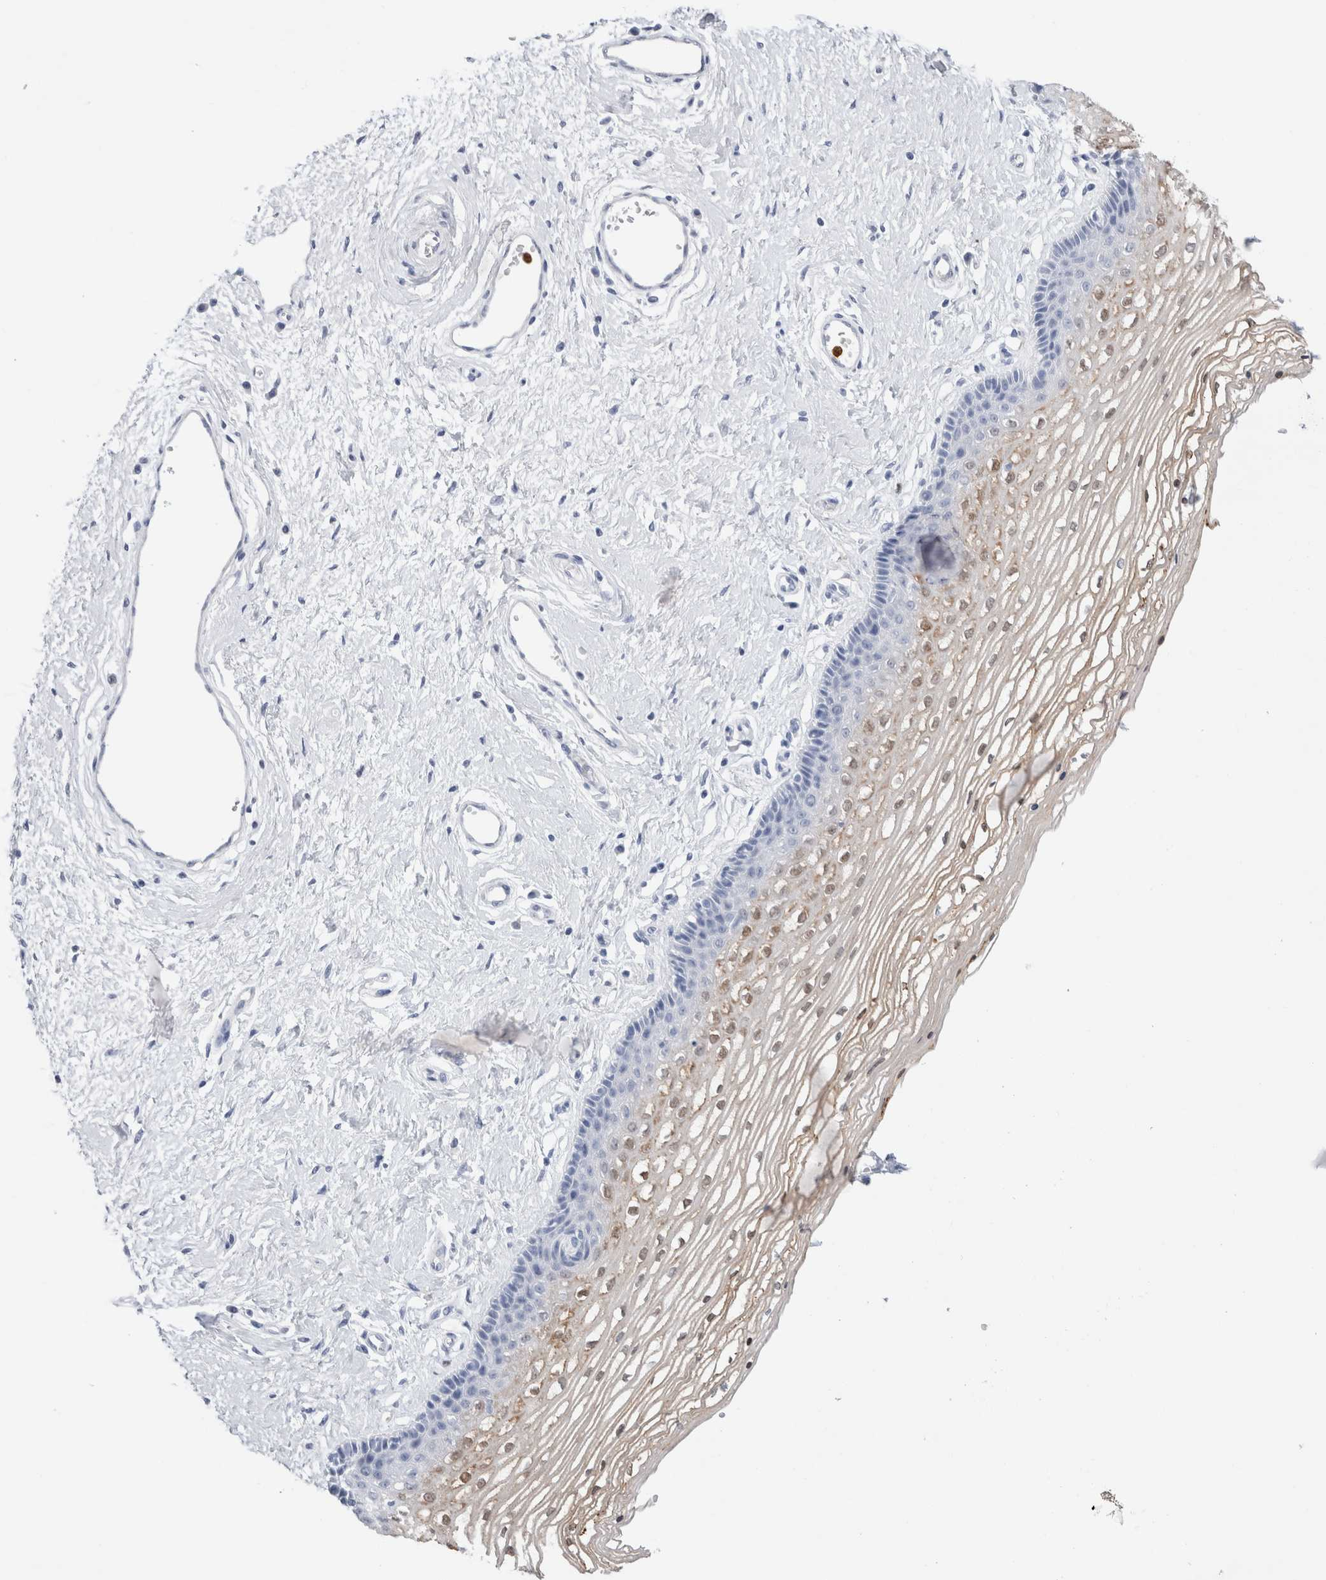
{"staining": {"intensity": "weak", "quantity": "25%-75%", "location": "cytoplasmic/membranous"}, "tissue": "vagina", "cell_type": "Squamous epithelial cells", "image_type": "normal", "snomed": [{"axis": "morphology", "description": "Normal tissue, NOS"}, {"axis": "topography", "description": "Vagina"}], "caption": "This is a photomicrograph of immunohistochemistry (IHC) staining of normal vagina, which shows weak staining in the cytoplasmic/membranous of squamous epithelial cells.", "gene": "SLC10A5", "patient": {"sex": "female", "age": 46}}